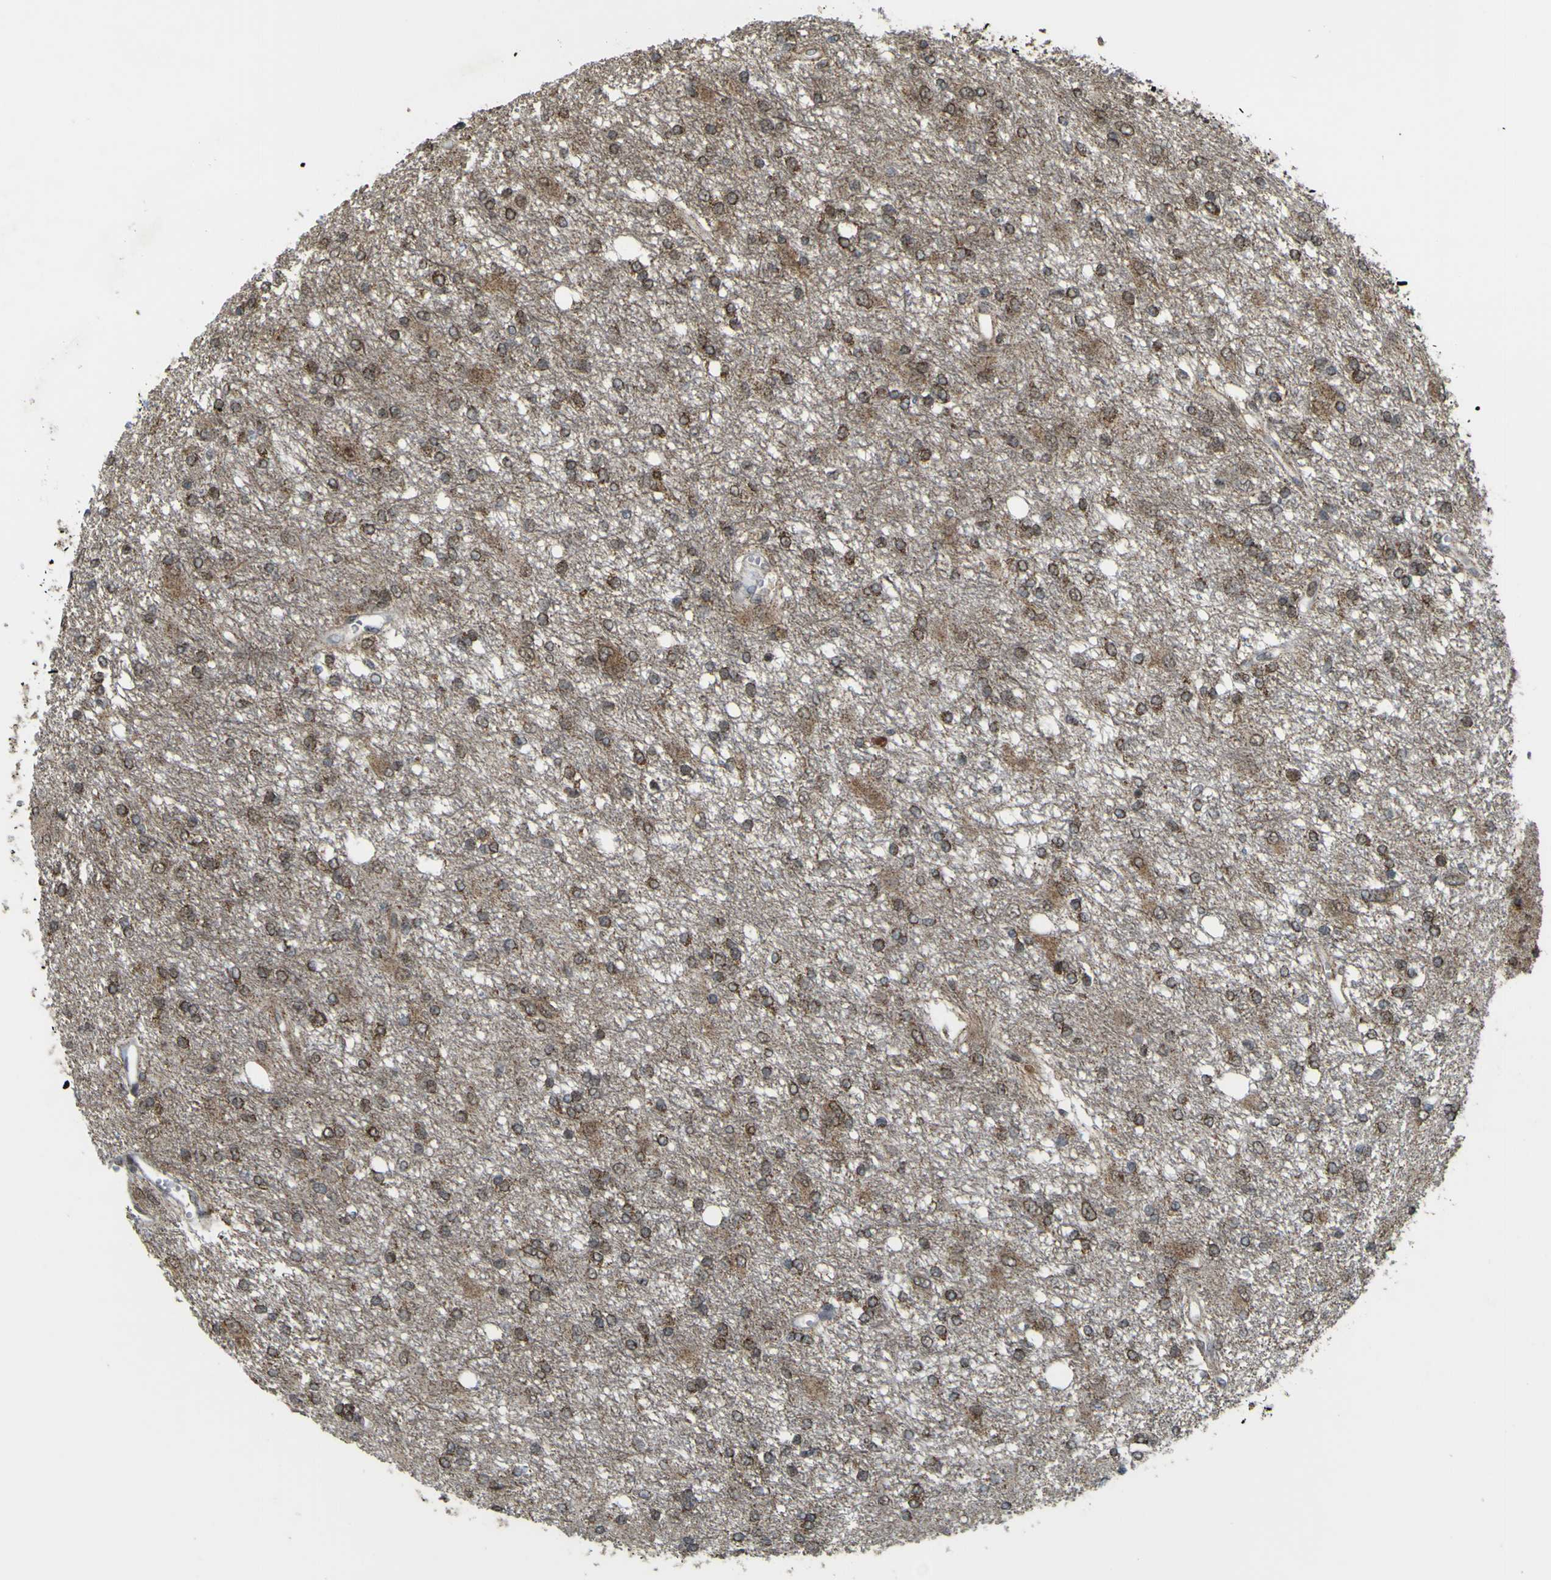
{"staining": {"intensity": "moderate", "quantity": ">75%", "location": "cytoplasmic/membranous"}, "tissue": "glioma", "cell_type": "Tumor cells", "image_type": "cancer", "snomed": [{"axis": "morphology", "description": "Glioma, malignant, High grade"}, {"axis": "topography", "description": "Brain"}], "caption": "Moderate cytoplasmic/membranous staining for a protein is present in approximately >75% of tumor cells of glioma using IHC.", "gene": "ACBD5", "patient": {"sex": "female", "age": 59}}